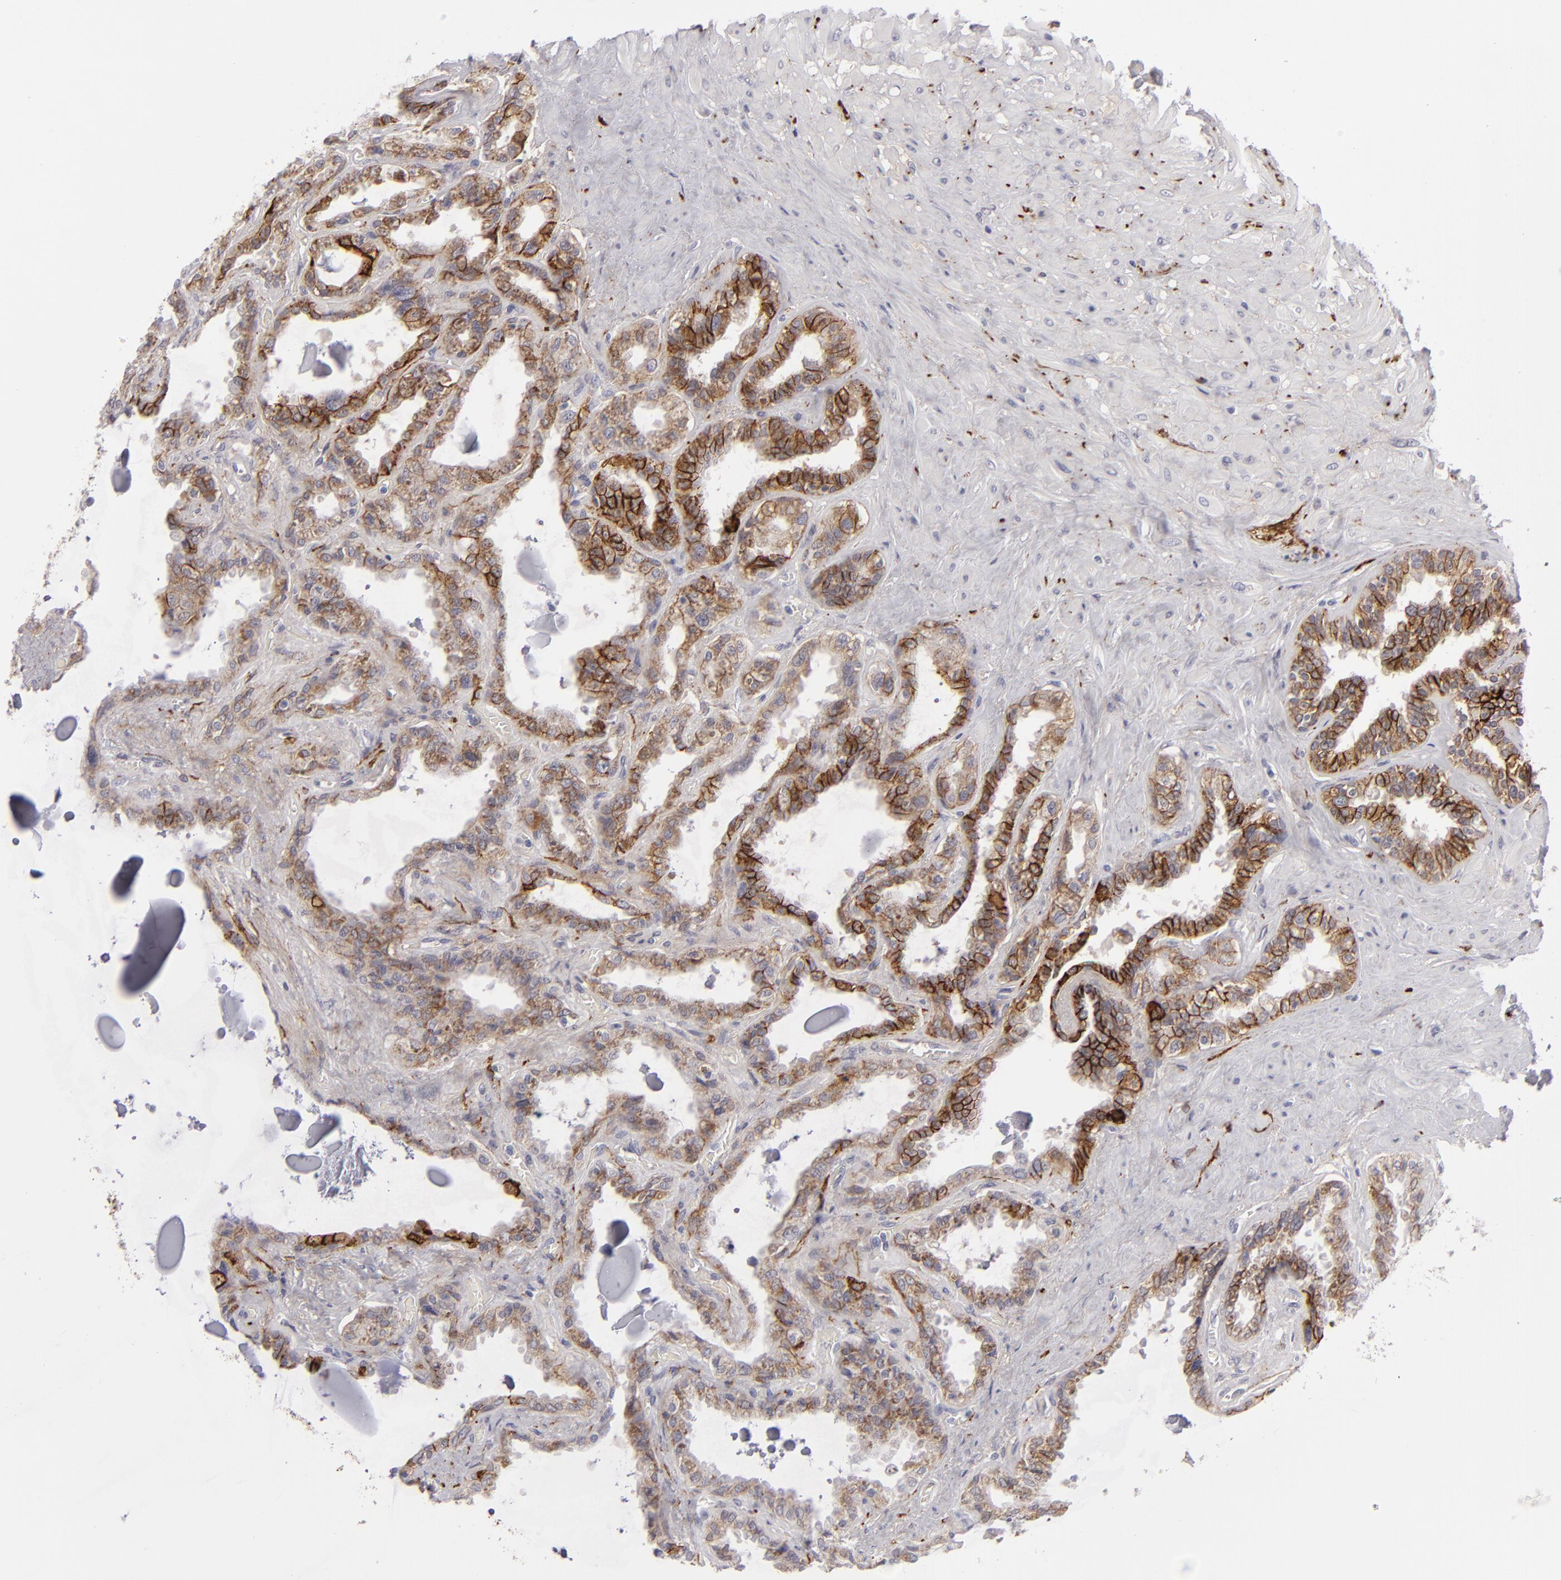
{"staining": {"intensity": "moderate", "quantity": ">75%", "location": "cytoplasmic/membranous"}, "tissue": "seminal vesicle", "cell_type": "Glandular cells", "image_type": "normal", "snomed": [{"axis": "morphology", "description": "Normal tissue, NOS"}, {"axis": "morphology", "description": "Inflammation, NOS"}, {"axis": "topography", "description": "Urinary bladder"}, {"axis": "topography", "description": "Prostate"}, {"axis": "topography", "description": "Seminal veicle"}], "caption": "The image displays immunohistochemical staining of normal seminal vesicle. There is moderate cytoplasmic/membranous expression is identified in about >75% of glandular cells.", "gene": "ALCAM", "patient": {"sex": "male", "age": 82}}